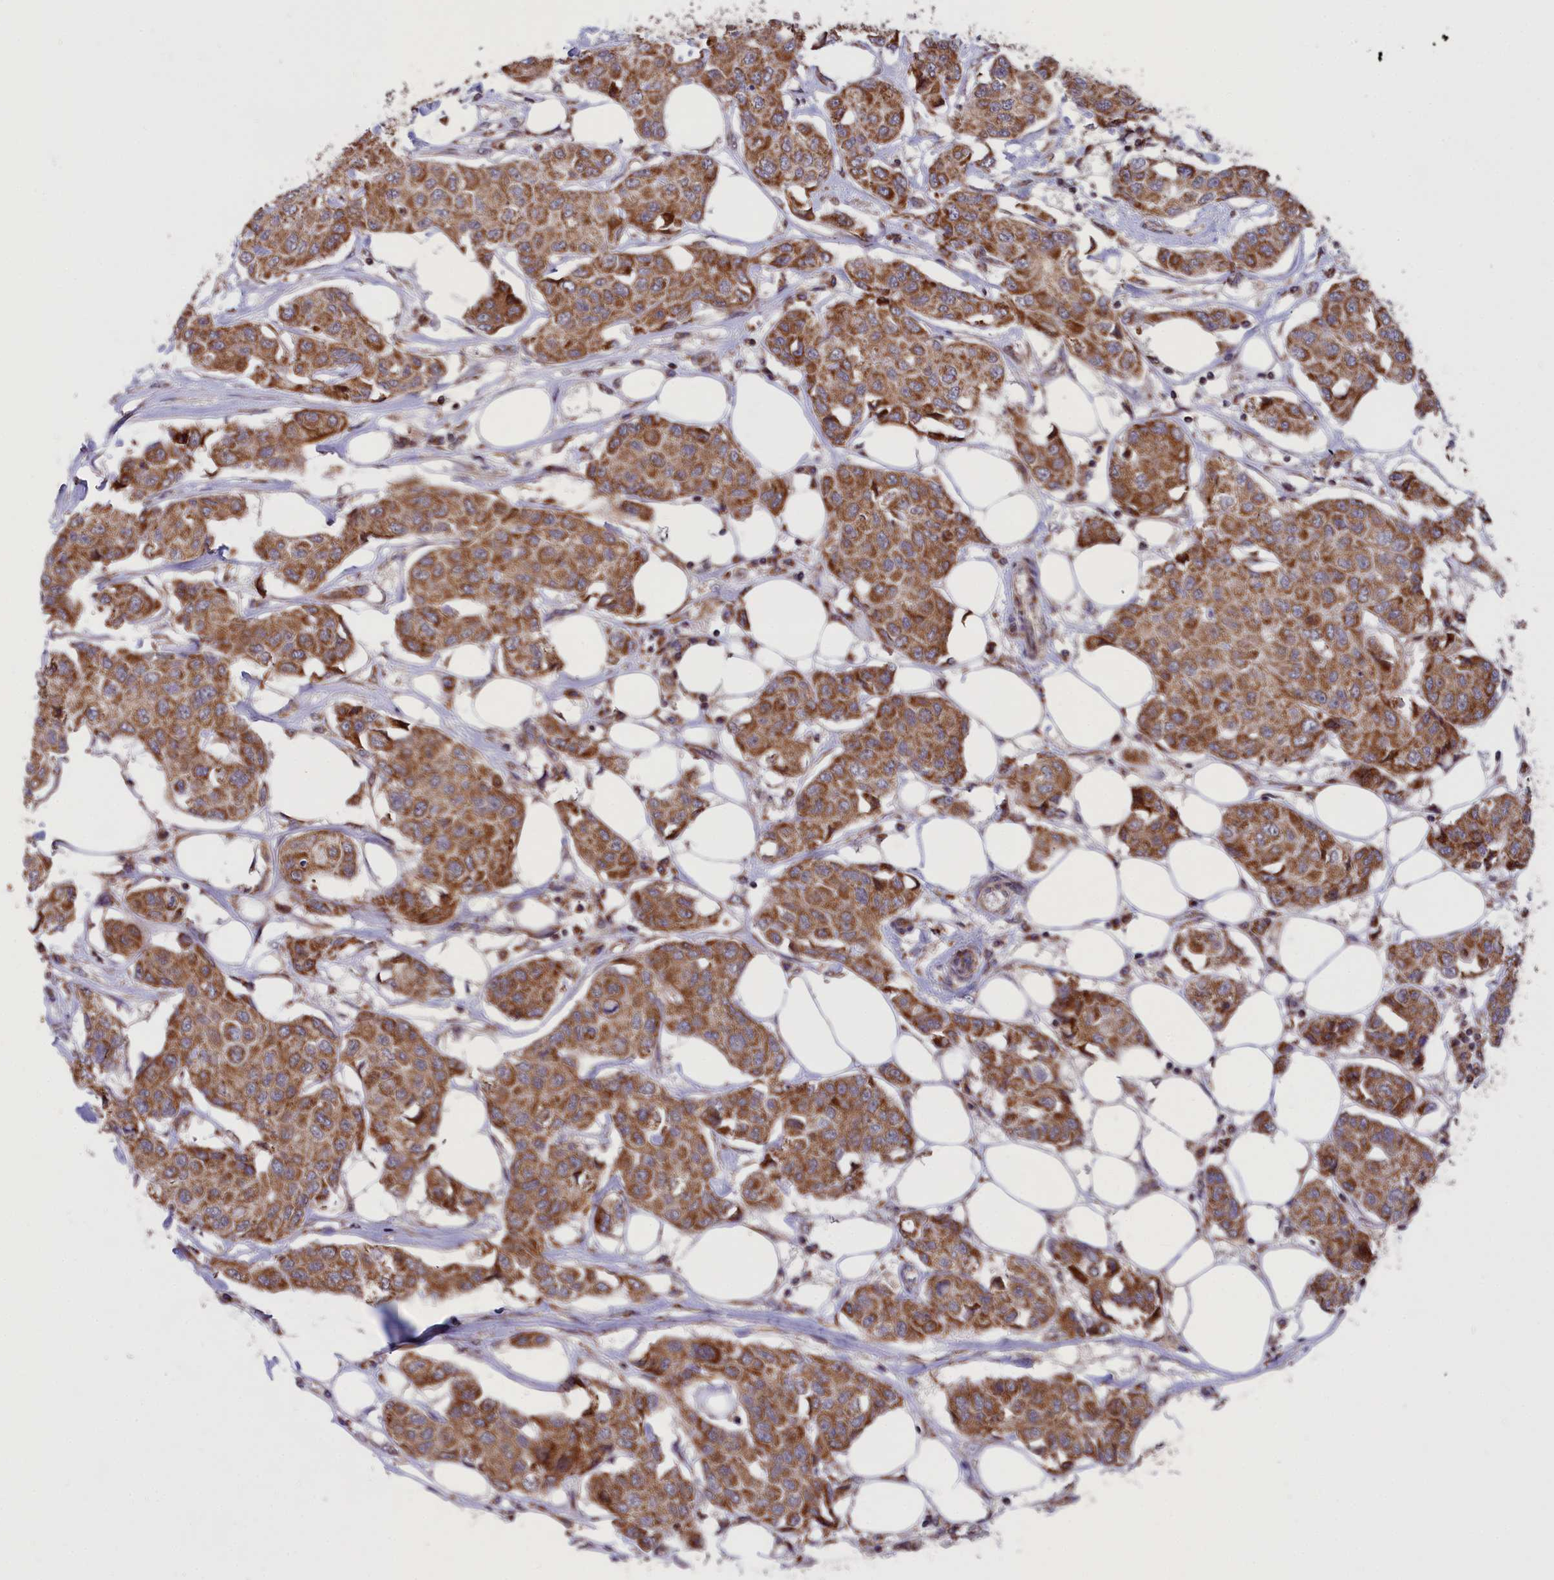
{"staining": {"intensity": "moderate", "quantity": ">75%", "location": "cytoplasmic/membranous"}, "tissue": "breast cancer", "cell_type": "Tumor cells", "image_type": "cancer", "snomed": [{"axis": "morphology", "description": "Duct carcinoma"}, {"axis": "topography", "description": "Breast"}], "caption": "Breast cancer stained with a brown dye exhibits moderate cytoplasmic/membranous positive staining in approximately >75% of tumor cells.", "gene": "TIMM44", "patient": {"sex": "female", "age": 80}}